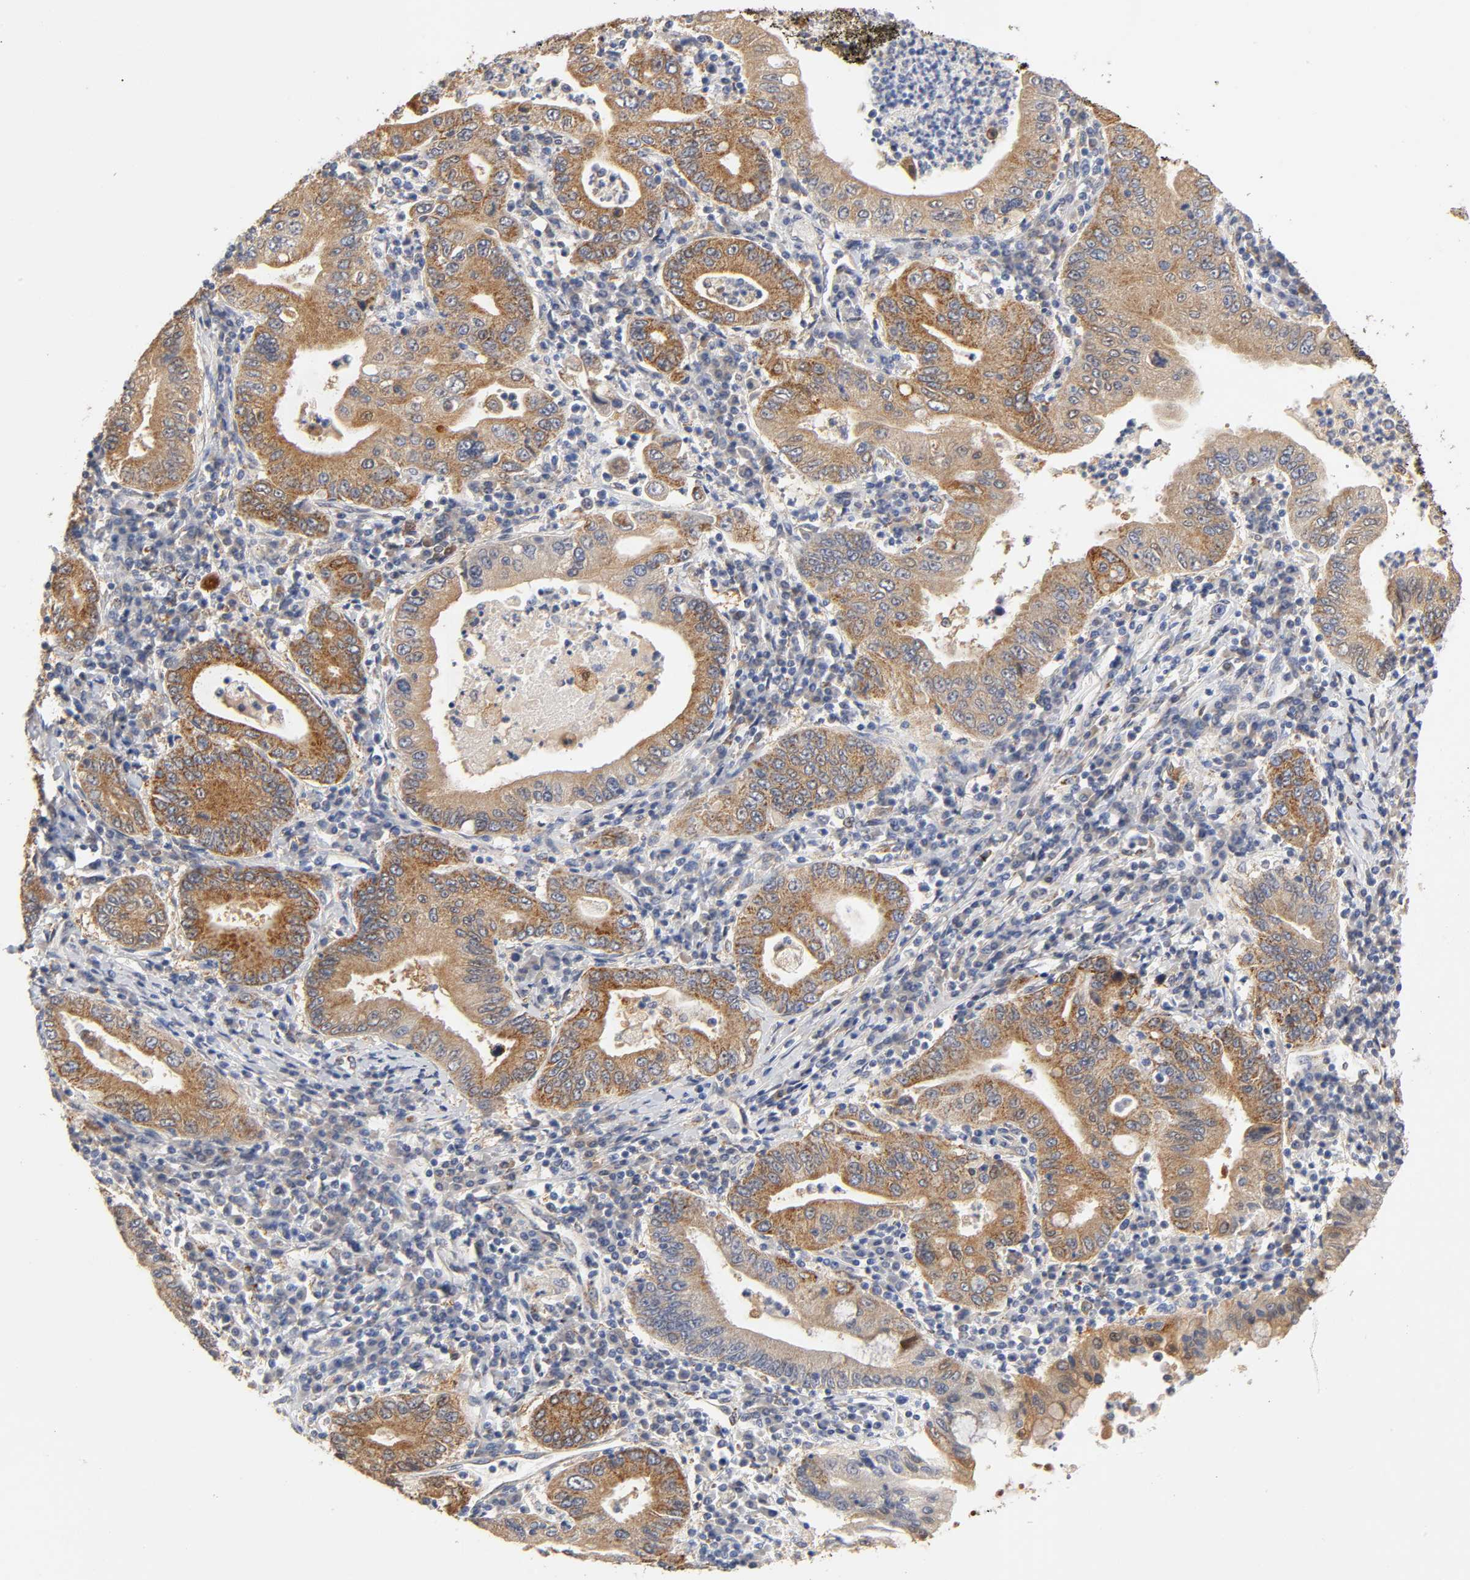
{"staining": {"intensity": "strong", "quantity": ">75%", "location": "cytoplasmic/membranous"}, "tissue": "stomach cancer", "cell_type": "Tumor cells", "image_type": "cancer", "snomed": [{"axis": "morphology", "description": "Normal tissue, NOS"}, {"axis": "morphology", "description": "Adenocarcinoma, NOS"}, {"axis": "topography", "description": "Esophagus"}, {"axis": "topography", "description": "Stomach, upper"}, {"axis": "topography", "description": "Peripheral nerve tissue"}], "caption": "Stomach cancer stained with a brown dye shows strong cytoplasmic/membranous positive expression in approximately >75% of tumor cells.", "gene": "ISG15", "patient": {"sex": "male", "age": 62}}